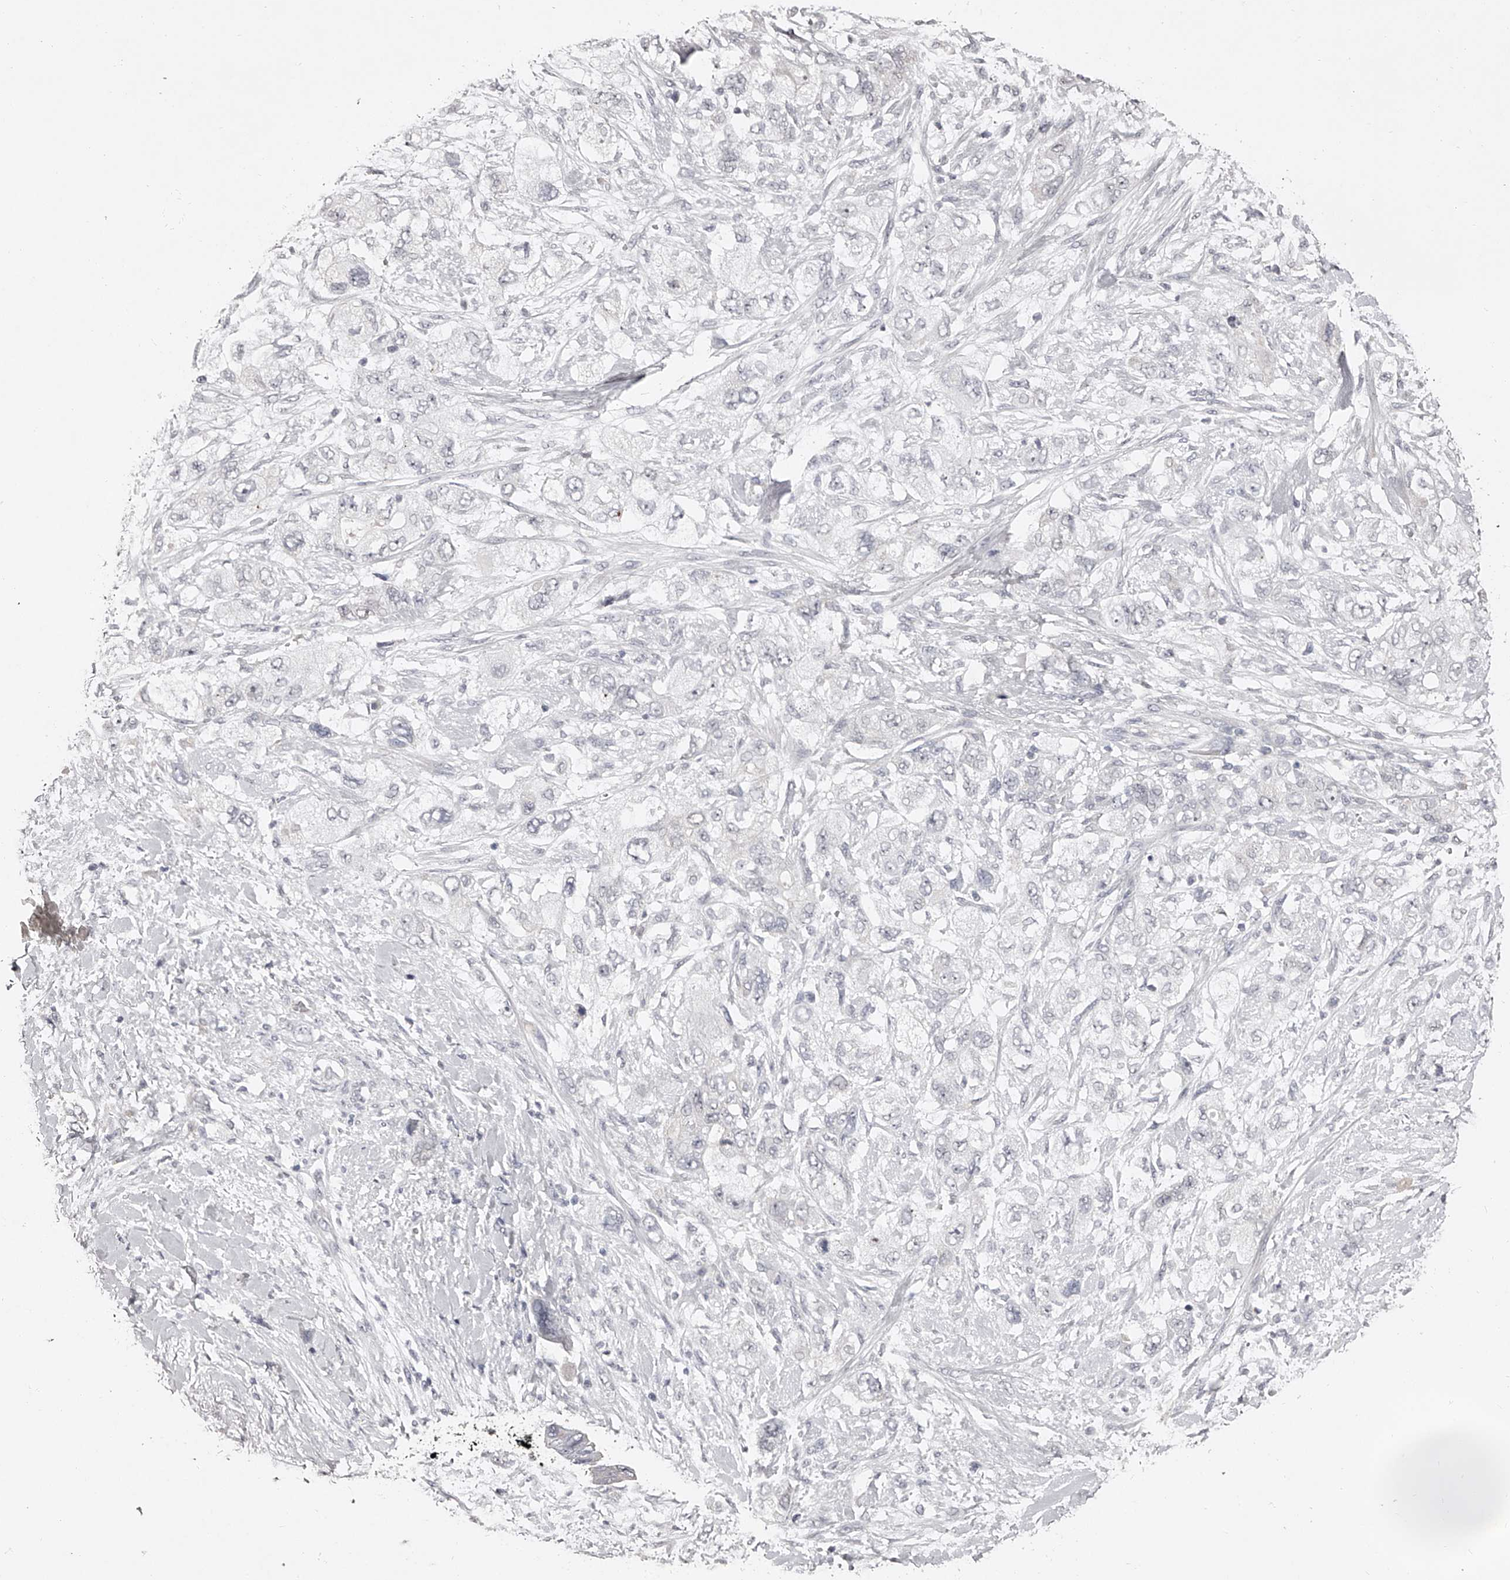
{"staining": {"intensity": "negative", "quantity": "none", "location": "none"}, "tissue": "pancreatic cancer", "cell_type": "Tumor cells", "image_type": "cancer", "snomed": [{"axis": "morphology", "description": "Adenocarcinoma, NOS"}, {"axis": "topography", "description": "Pancreas"}], "caption": "Image shows no significant protein positivity in tumor cells of pancreatic cancer.", "gene": "NT5DC1", "patient": {"sex": "female", "age": 73}}